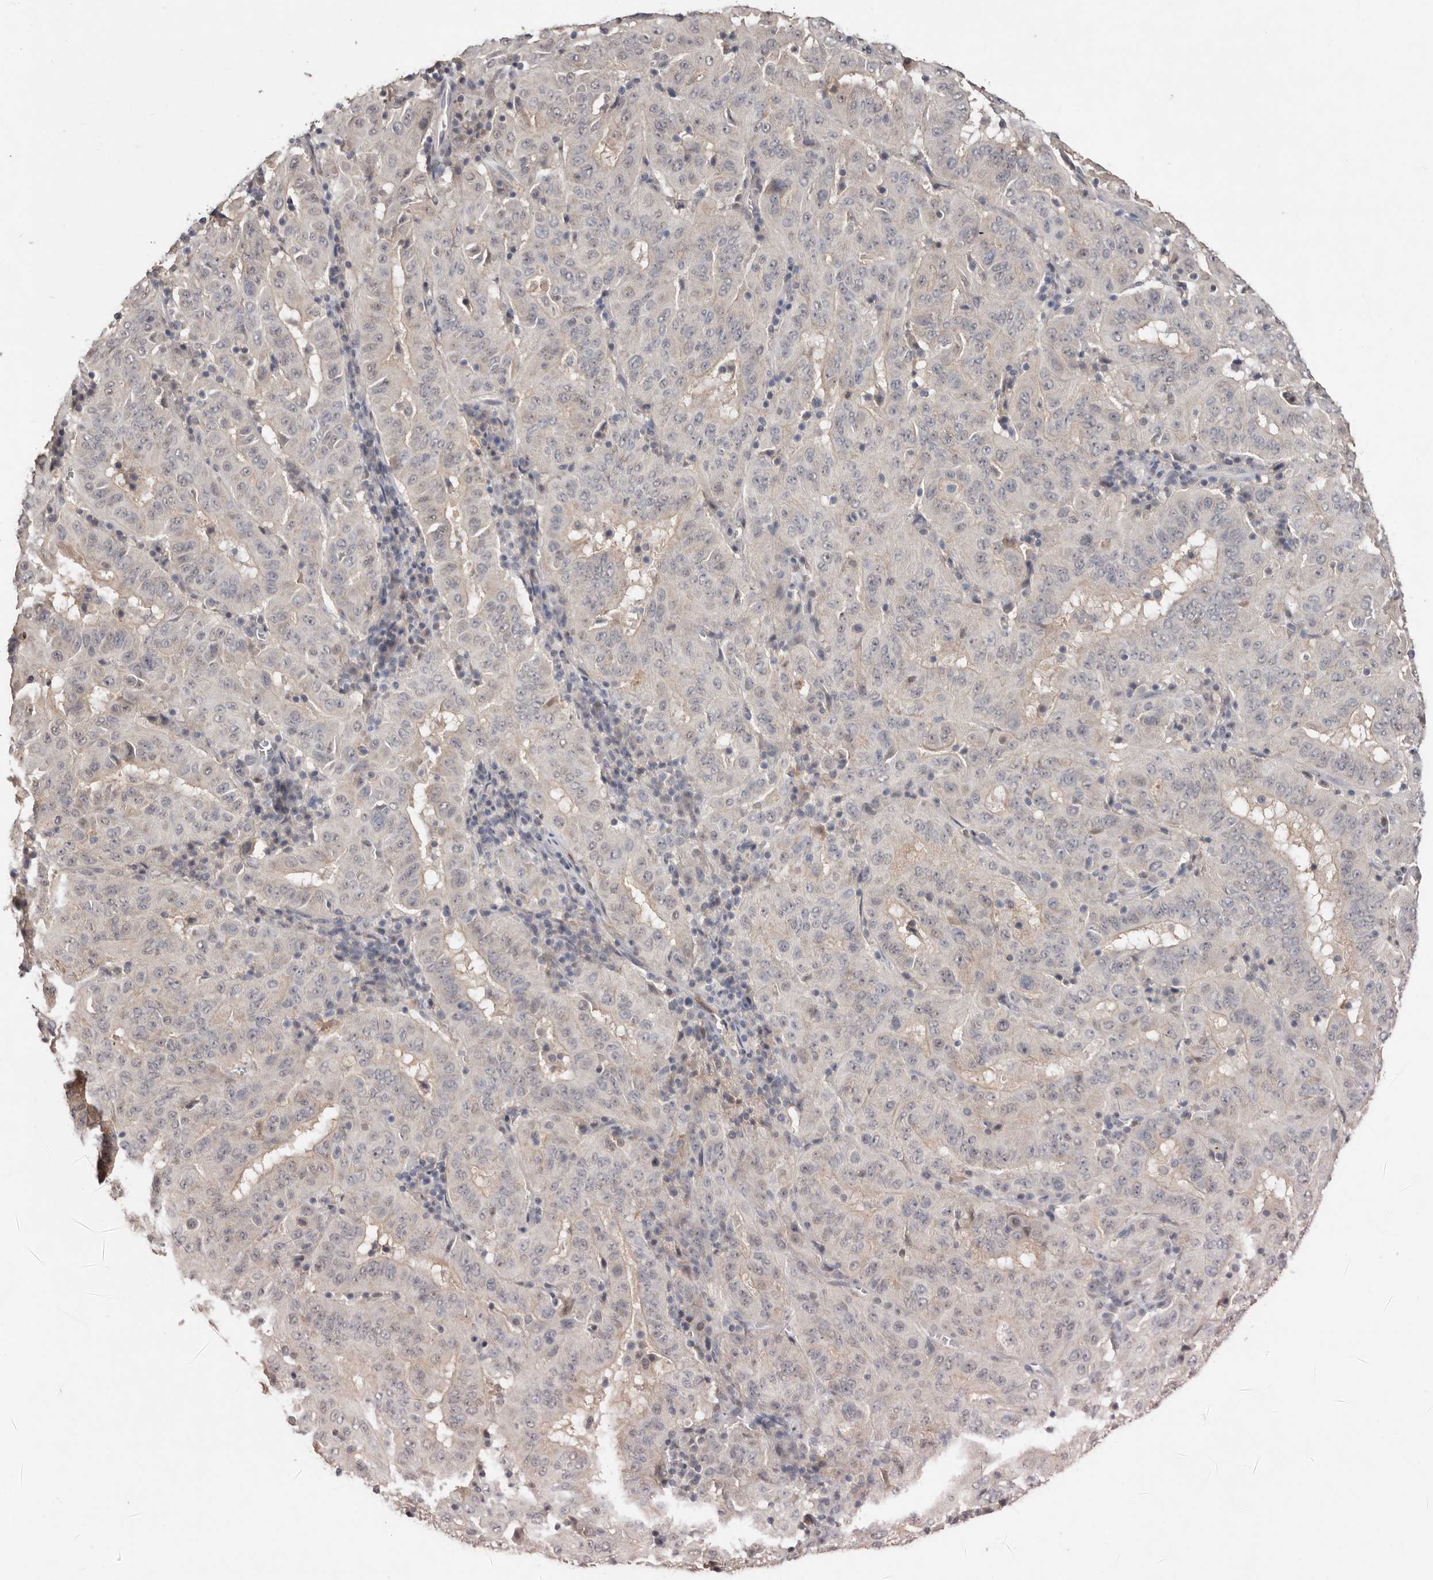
{"staining": {"intensity": "negative", "quantity": "none", "location": "none"}, "tissue": "pancreatic cancer", "cell_type": "Tumor cells", "image_type": "cancer", "snomed": [{"axis": "morphology", "description": "Adenocarcinoma, NOS"}, {"axis": "topography", "description": "Pancreas"}], "caption": "Protein analysis of pancreatic cancer (adenocarcinoma) exhibits no significant staining in tumor cells.", "gene": "SULT1E1", "patient": {"sex": "male", "age": 63}}